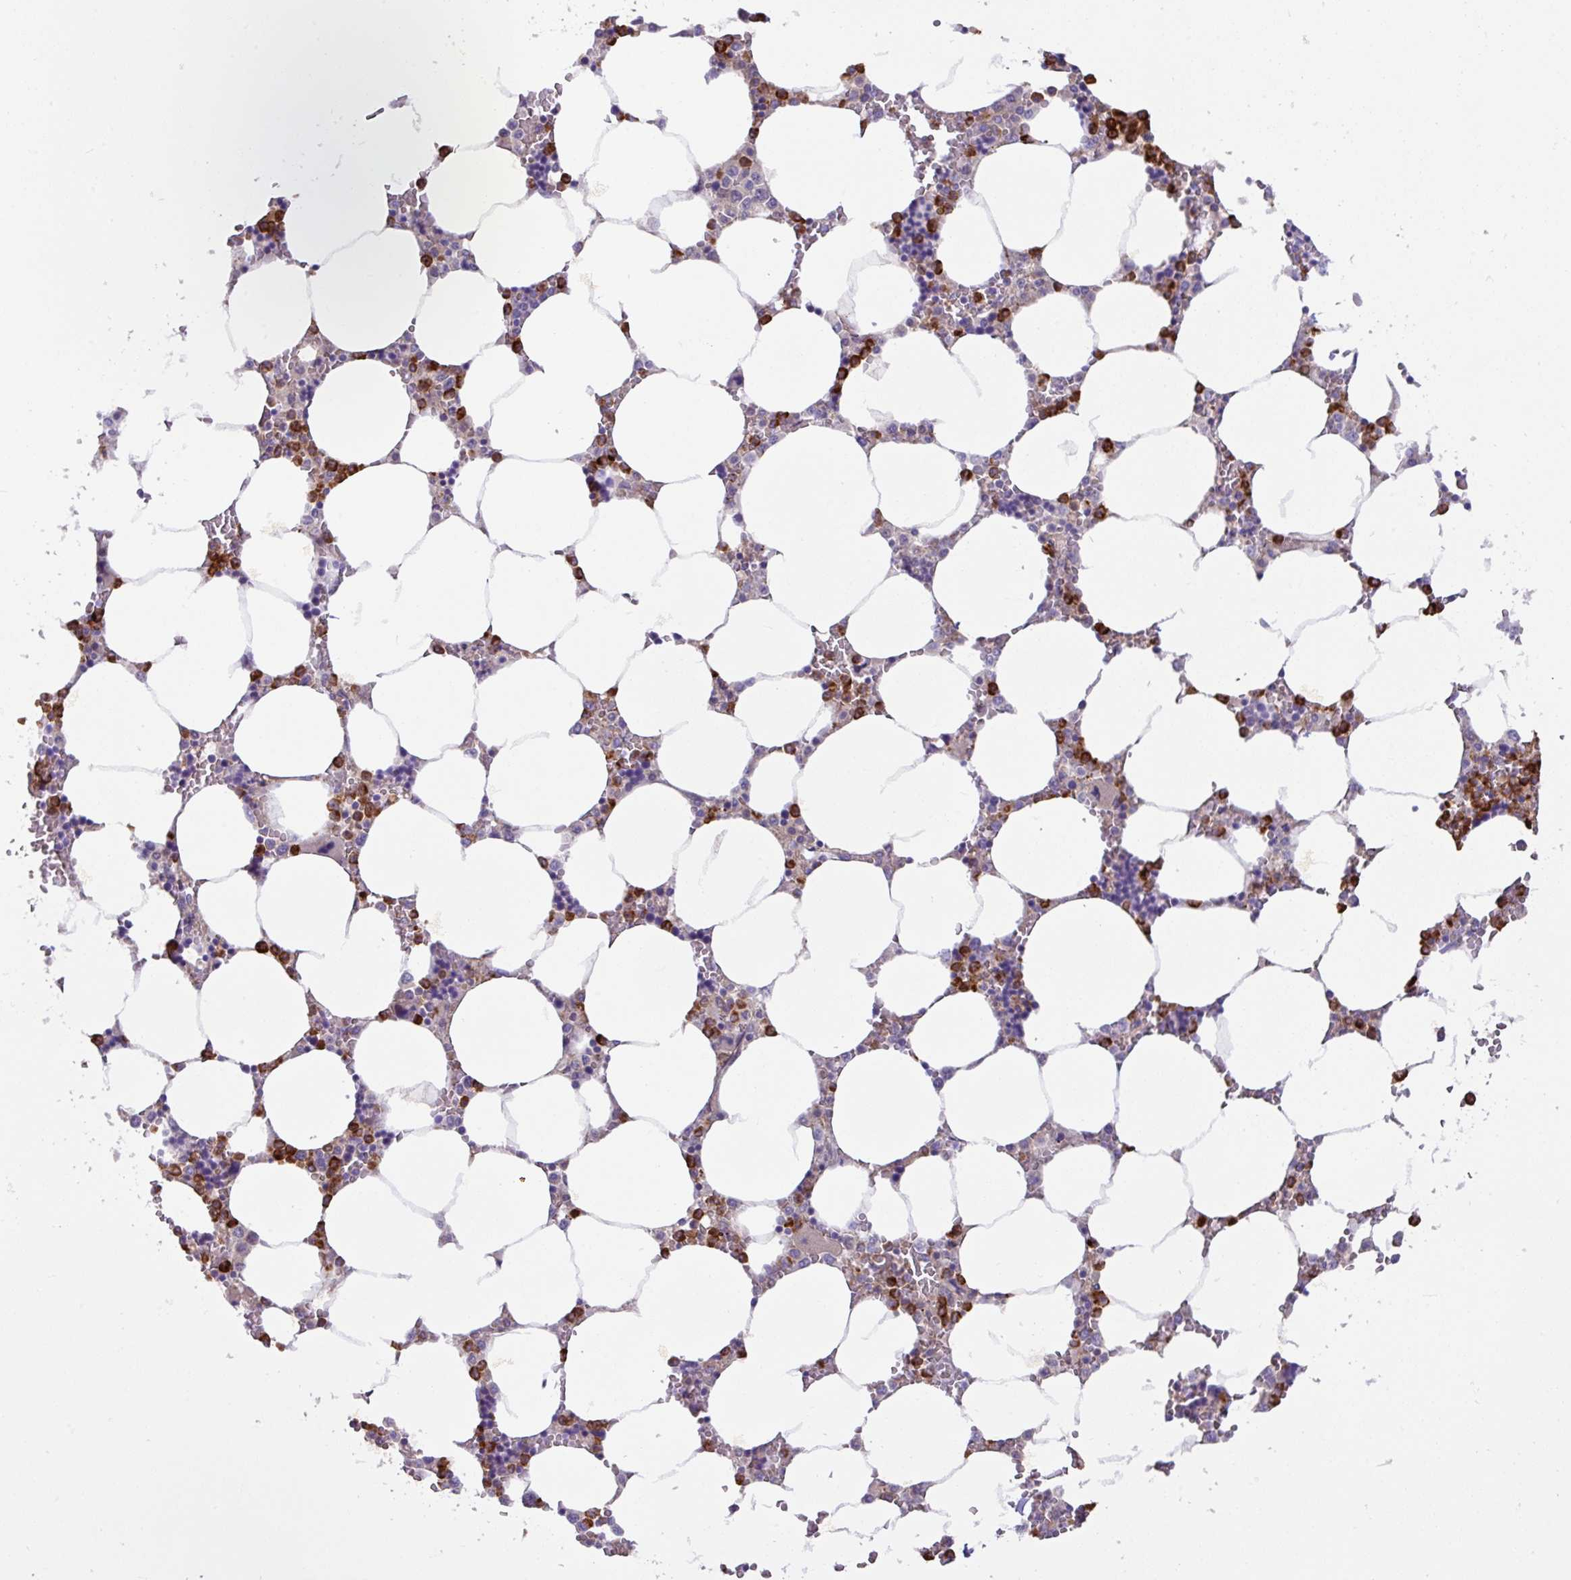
{"staining": {"intensity": "strong", "quantity": "25%-75%", "location": "cytoplasmic/membranous"}, "tissue": "bone marrow", "cell_type": "Hematopoietic cells", "image_type": "normal", "snomed": [{"axis": "morphology", "description": "Normal tissue, NOS"}, {"axis": "topography", "description": "Bone marrow"}], "caption": "High-magnification brightfield microscopy of benign bone marrow stained with DAB (3,3'-diaminobenzidine) (brown) and counterstained with hematoxylin (blue). hematopoietic cells exhibit strong cytoplasmic/membranous positivity is identified in about25%-75% of cells.", "gene": "CRISP3", "patient": {"sex": "male", "age": 64}}